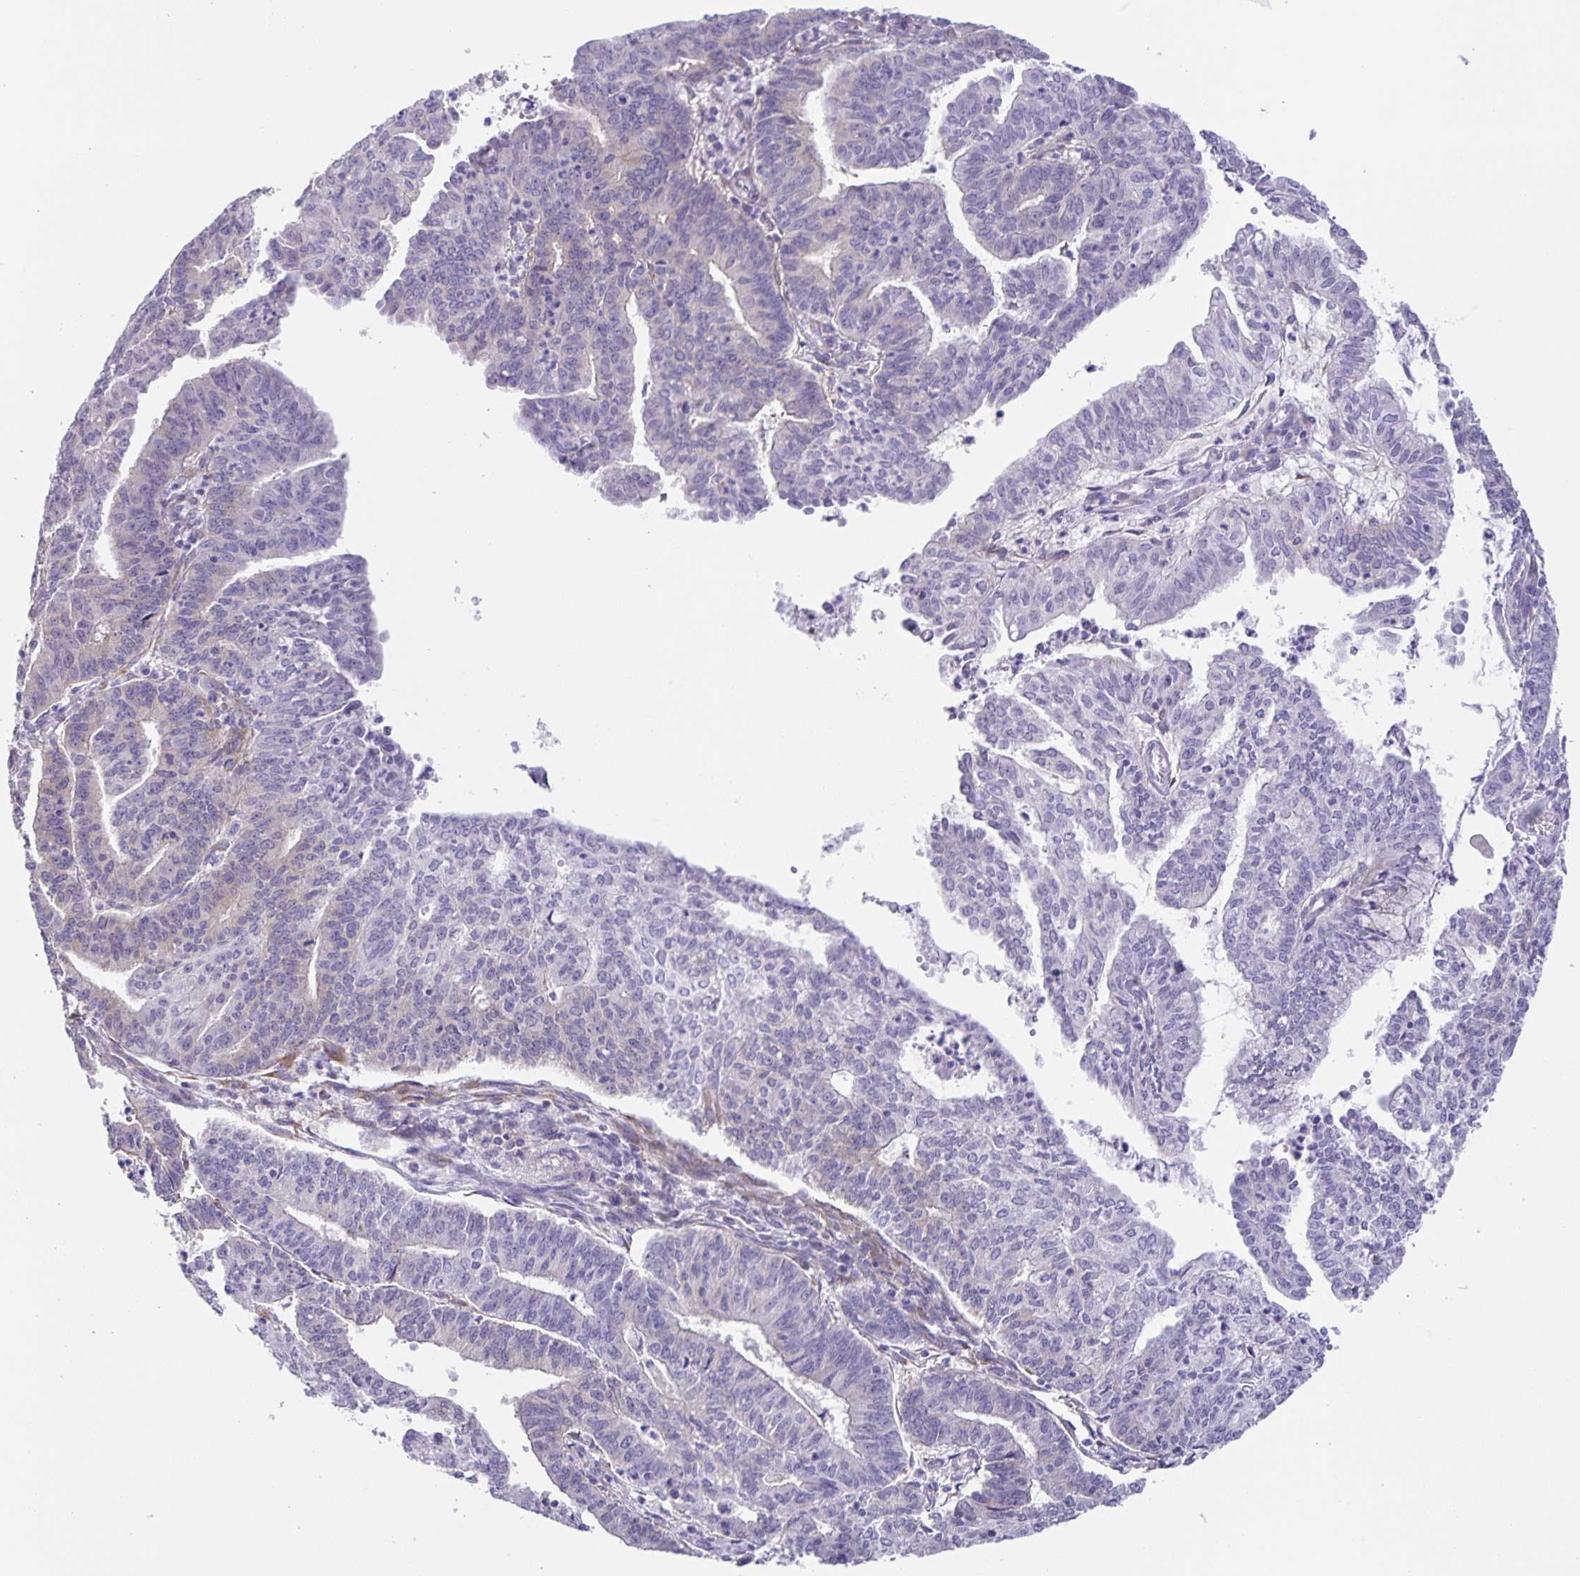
{"staining": {"intensity": "negative", "quantity": "none", "location": "none"}, "tissue": "endometrial cancer", "cell_type": "Tumor cells", "image_type": "cancer", "snomed": [{"axis": "morphology", "description": "Adenocarcinoma, NOS"}, {"axis": "topography", "description": "Endometrium"}], "caption": "Immunohistochemistry image of neoplastic tissue: endometrial cancer (adenocarcinoma) stained with DAB (3,3'-diaminobenzidine) demonstrates no significant protein positivity in tumor cells.", "gene": "PRR36", "patient": {"sex": "female", "age": 61}}